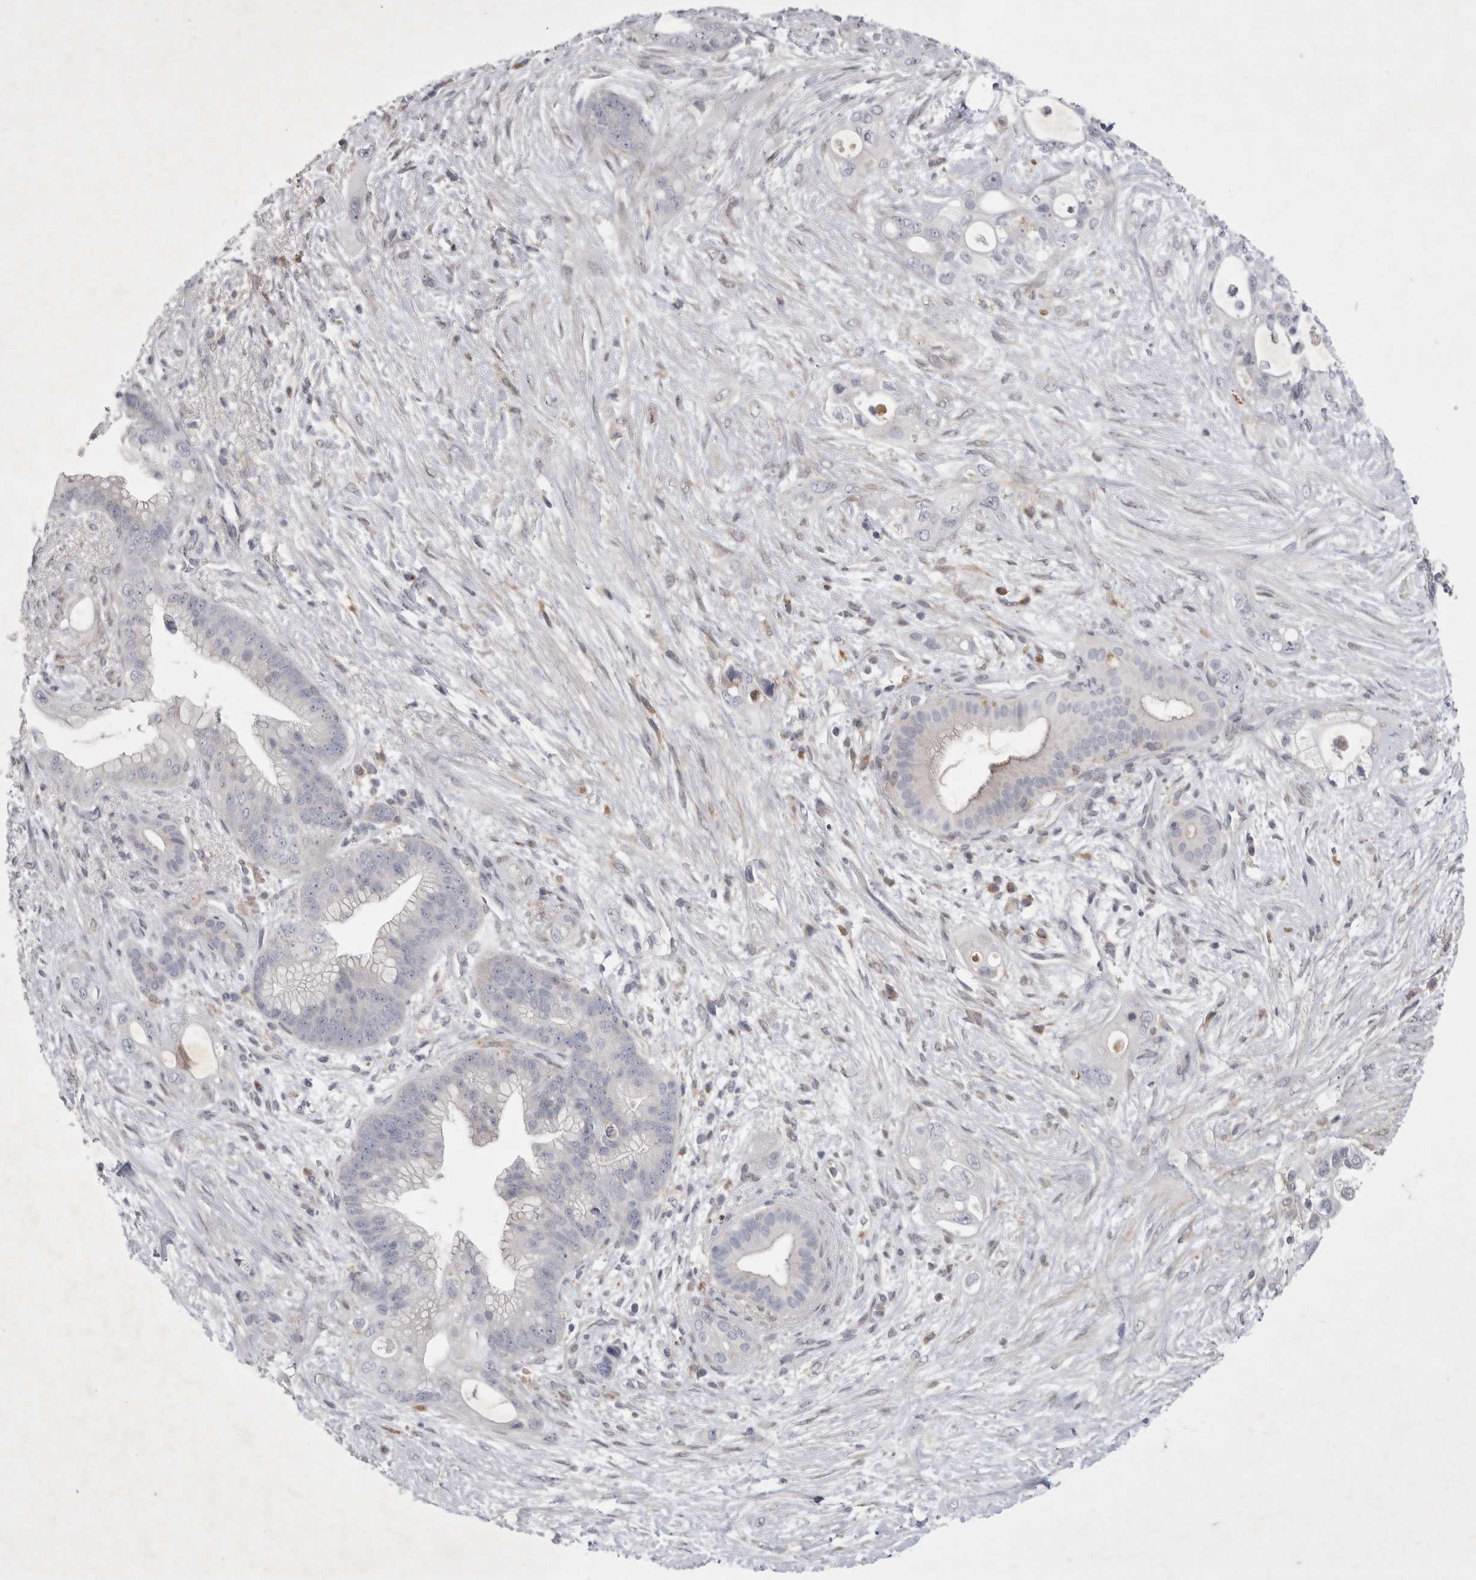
{"staining": {"intensity": "negative", "quantity": "none", "location": "none"}, "tissue": "pancreatic cancer", "cell_type": "Tumor cells", "image_type": "cancer", "snomed": [{"axis": "morphology", "description": "Adenocarcinoma, NOS"}, {"axis": "topography", "description": "Pancreas"}], "caption": "Immunohistochemical staining of adenocarcinoma (pancreatic) shows no significant expression in tumor cells. (DAB (3,3'-diaminobenzidine) immunohistochemistry, high magnification).", "gene": "SIGLEC10", "patient": {"sex": "male", "age": 53}}